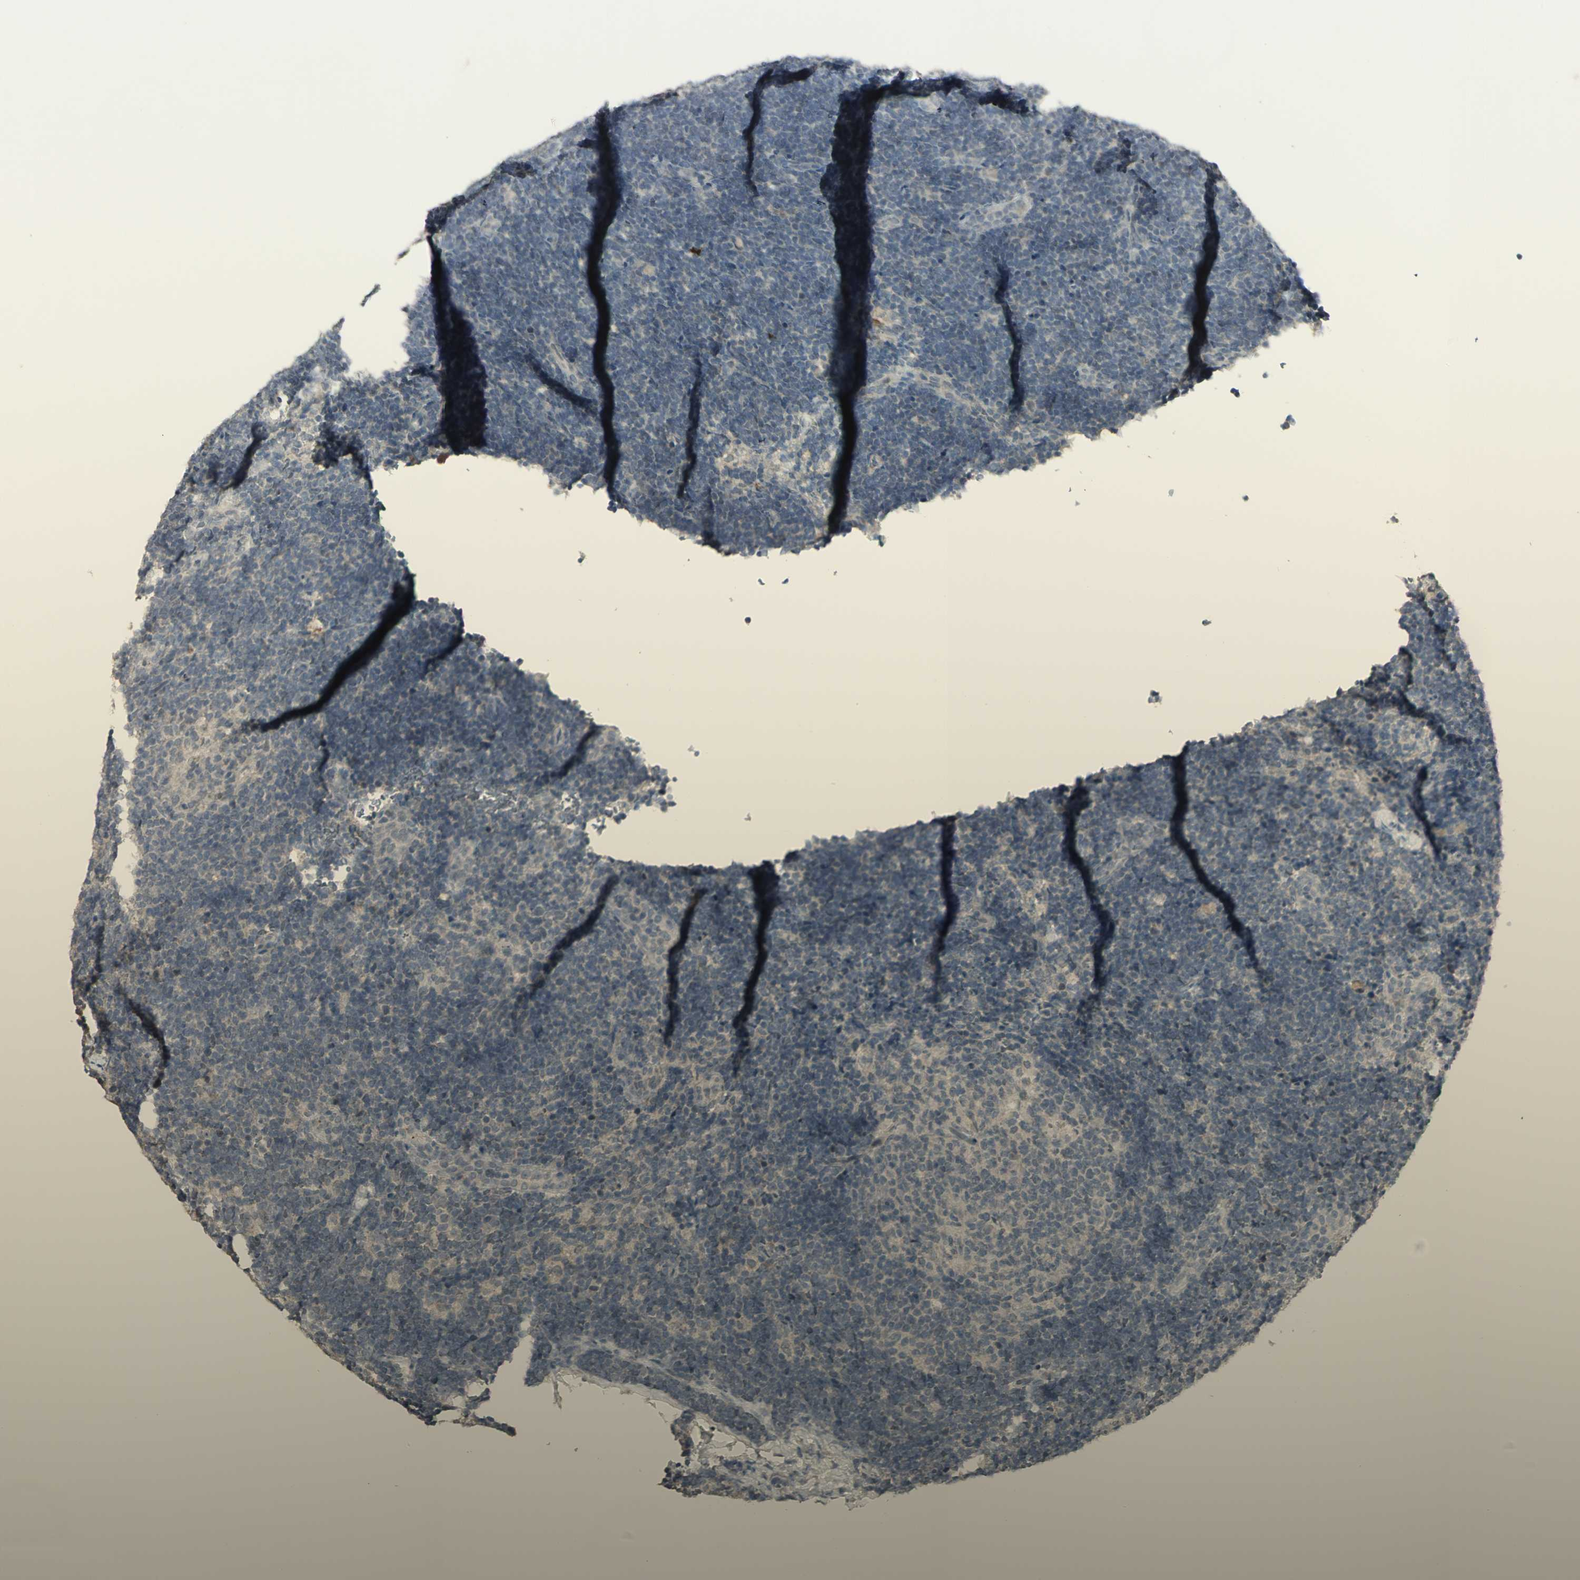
{"staining": {"intensity": "negative", "quantity": "none", "location": "none"}, "tissue": "lymph node", "cell_type": "Germinal center cells", "image_type": "normal", "snomed": [{"axis": "morphology", "description": "Normal tissue, NOS"}, {"axis": "topography", "description": "Lymph node"}], "caption": "IHC histopathology image of normal lymph node: human lymph node stained with DAB (3,3'-diaminobenzidine) reveals no significant protein expression in germinal center cells. The staining was performed using DAB to visualize the protein expression in brown, while the nuclei were stained in blue with hematoxylin (Magnification: 20x).", "gene": "C1orf116", "patient": {"sex": "female", "age": 14}}